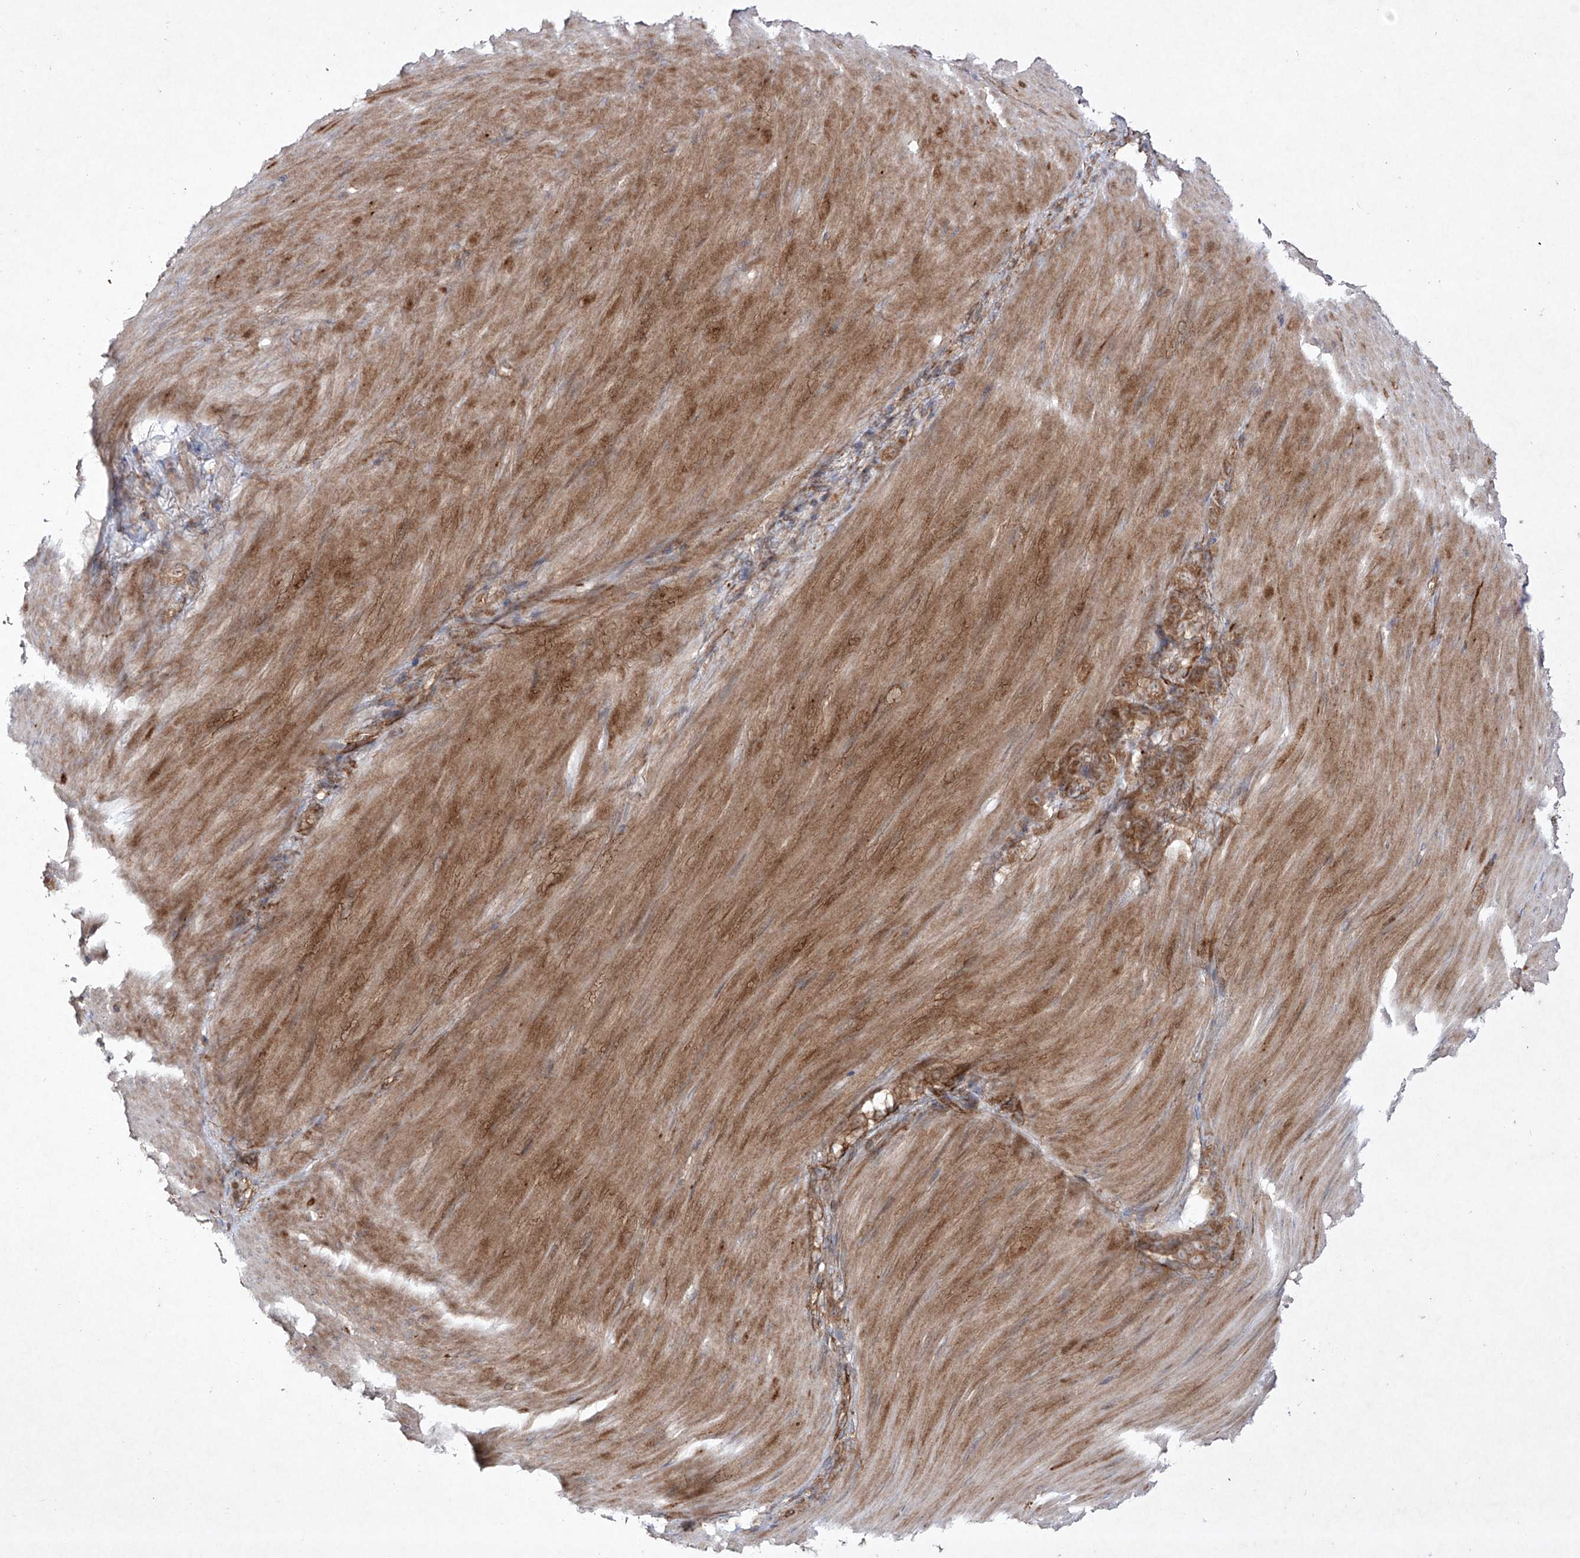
{"staining": {"intensity": "moderate", "quantity": ">75%", "location": "cytoplasmic/membranous"}, "tissue": "stomach cancer", "cell_type": "Tumor cells", "image_type": "cancer", "snomed": [{"axis": "morphology", "description": "Normal tissue, NOS"}, {"axis": "morphology", "description": "Adenocarcinoma, NOS"}, {"axis": "topography", "description": "Stomach"}], "caption": "Adenocarcinoma (stomach) stained with DAB (3,3'-diaminobenzidine) immunohistochemistry (IHC) reveals medium levels of moderate cytoplasmic/membranous positivity in about >75% of tumor cells.", "gene": "YKT6", "patient": {"sex": "male", "age": 82}}